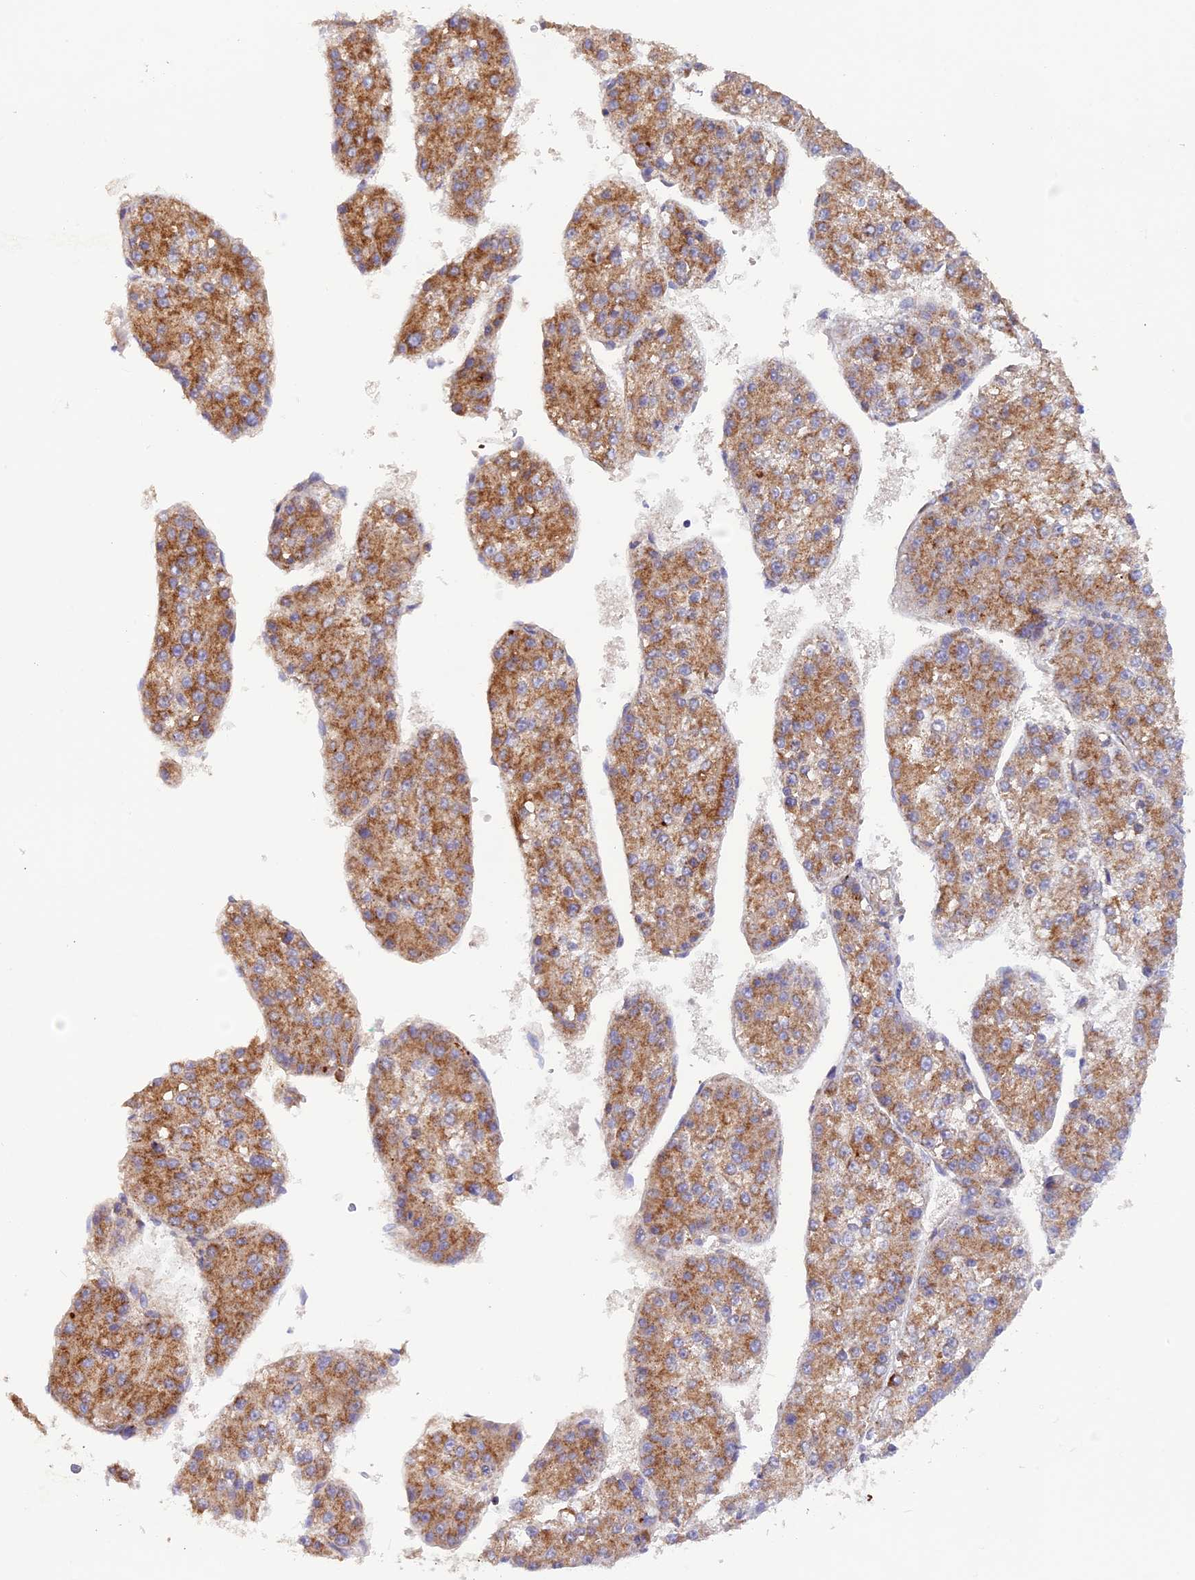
{"staining": {"intensity": "moderate", "quantity": ">75%", "location": "cytoplasmic/membranous"}, "tissue": "liver cancer", "cell_type": "Tumor cells", "image_type": "cancer", "snomed": [{"axis": "morphology", "description": "Carcinoma, Hepatocellular, NOS"}, {"axis": "topography", "description": "Liver"}], "caption": "Hepatocellular carcinoma (liver) stained for a protein (brown) shows moderate cytoplasmic/membranous positive positivity in approximately >75% of tumor cells.", "gene": "DUS3L", "patient": {"sex": "female", "age": 73}}